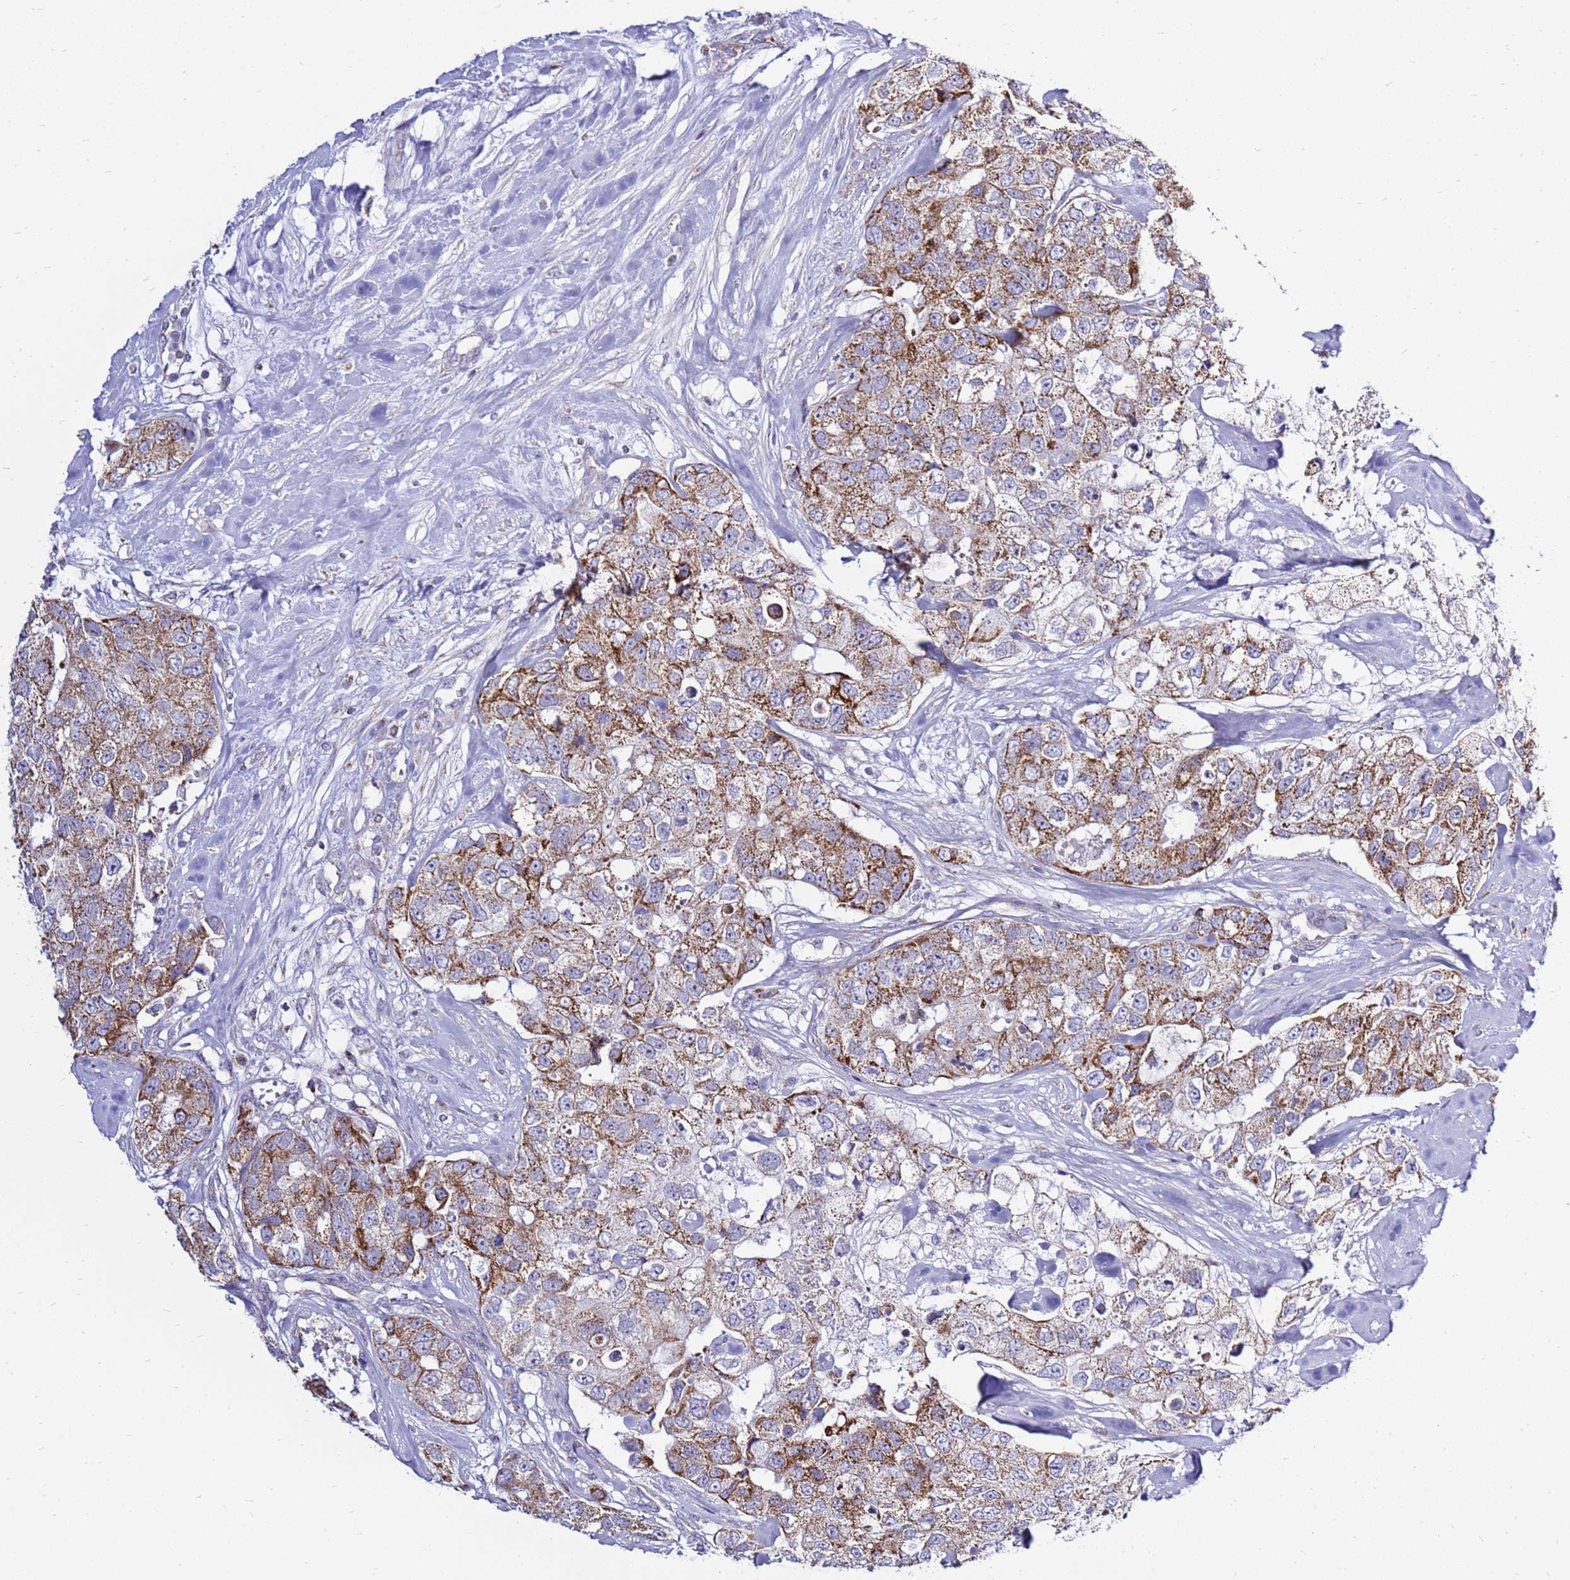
{"staining": {"intensity": "moderate", "quantity": ">75%", "location": "cytoplasmic/membranous"}, "tissue": "breast cancer", "cell_type": "Tumor cells", "image_type": "cancer", "snomed": [{"axis": "morphology", "description": "Duct carcinoma"}, {"axis": "topography", "description": "Breast"}], "caption": "Invasive ductal carcinoma (breast) tissue shows moderate cytoplasmic/membranous positivity in about >75% of tumor cells, visualized by immunohistochemistry. Using DAB (3,3'-diaminobenzidine) (brown) and hematoxylin (blue) stains, captured at high magnification using brightfield microscopy.", "gene": "IGF1R", "patient": {"sex": "female", "age": 62}}